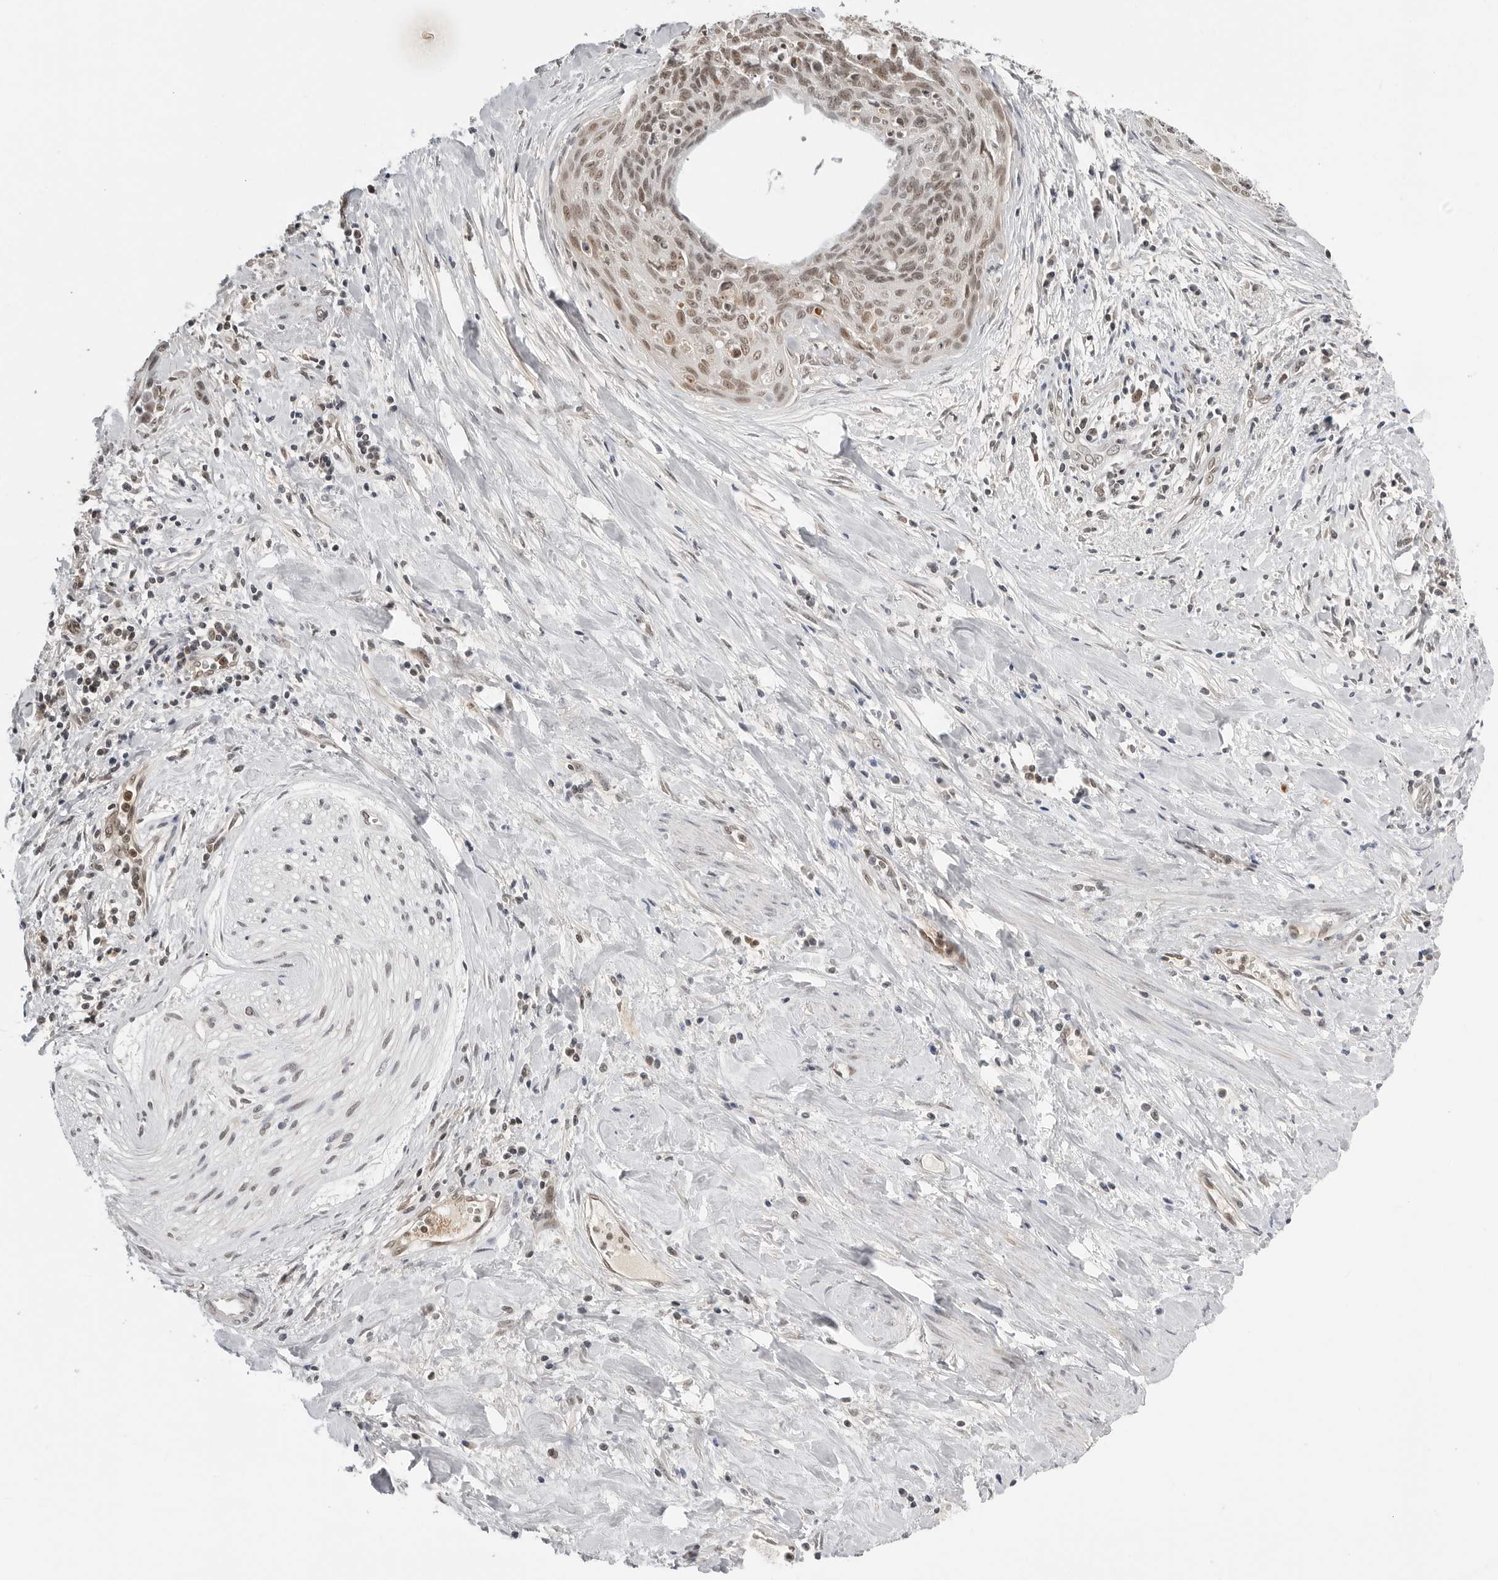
{"staining": {"intensity": "weak", "quantity": ">75%", "location": "nuclear"}, "tissue": "cervical cancer", "cell_type": "Tumor cells", "image_type": "cancer", "snomed": [{"axis": "morphology", "description": "Squamous cell carcinoma, NOS"}, {"axis": "topography", "description": "Cervix"}], "caption": "Approximately >75% of tumor cells in human cervical cancer (squamous cell carcinoma) reveal weak nuclear protein positivity as visualized by brown immunohistochemical staining.", "gene": "C8orf33", "patient": {"sex": "female", "age": 55}}